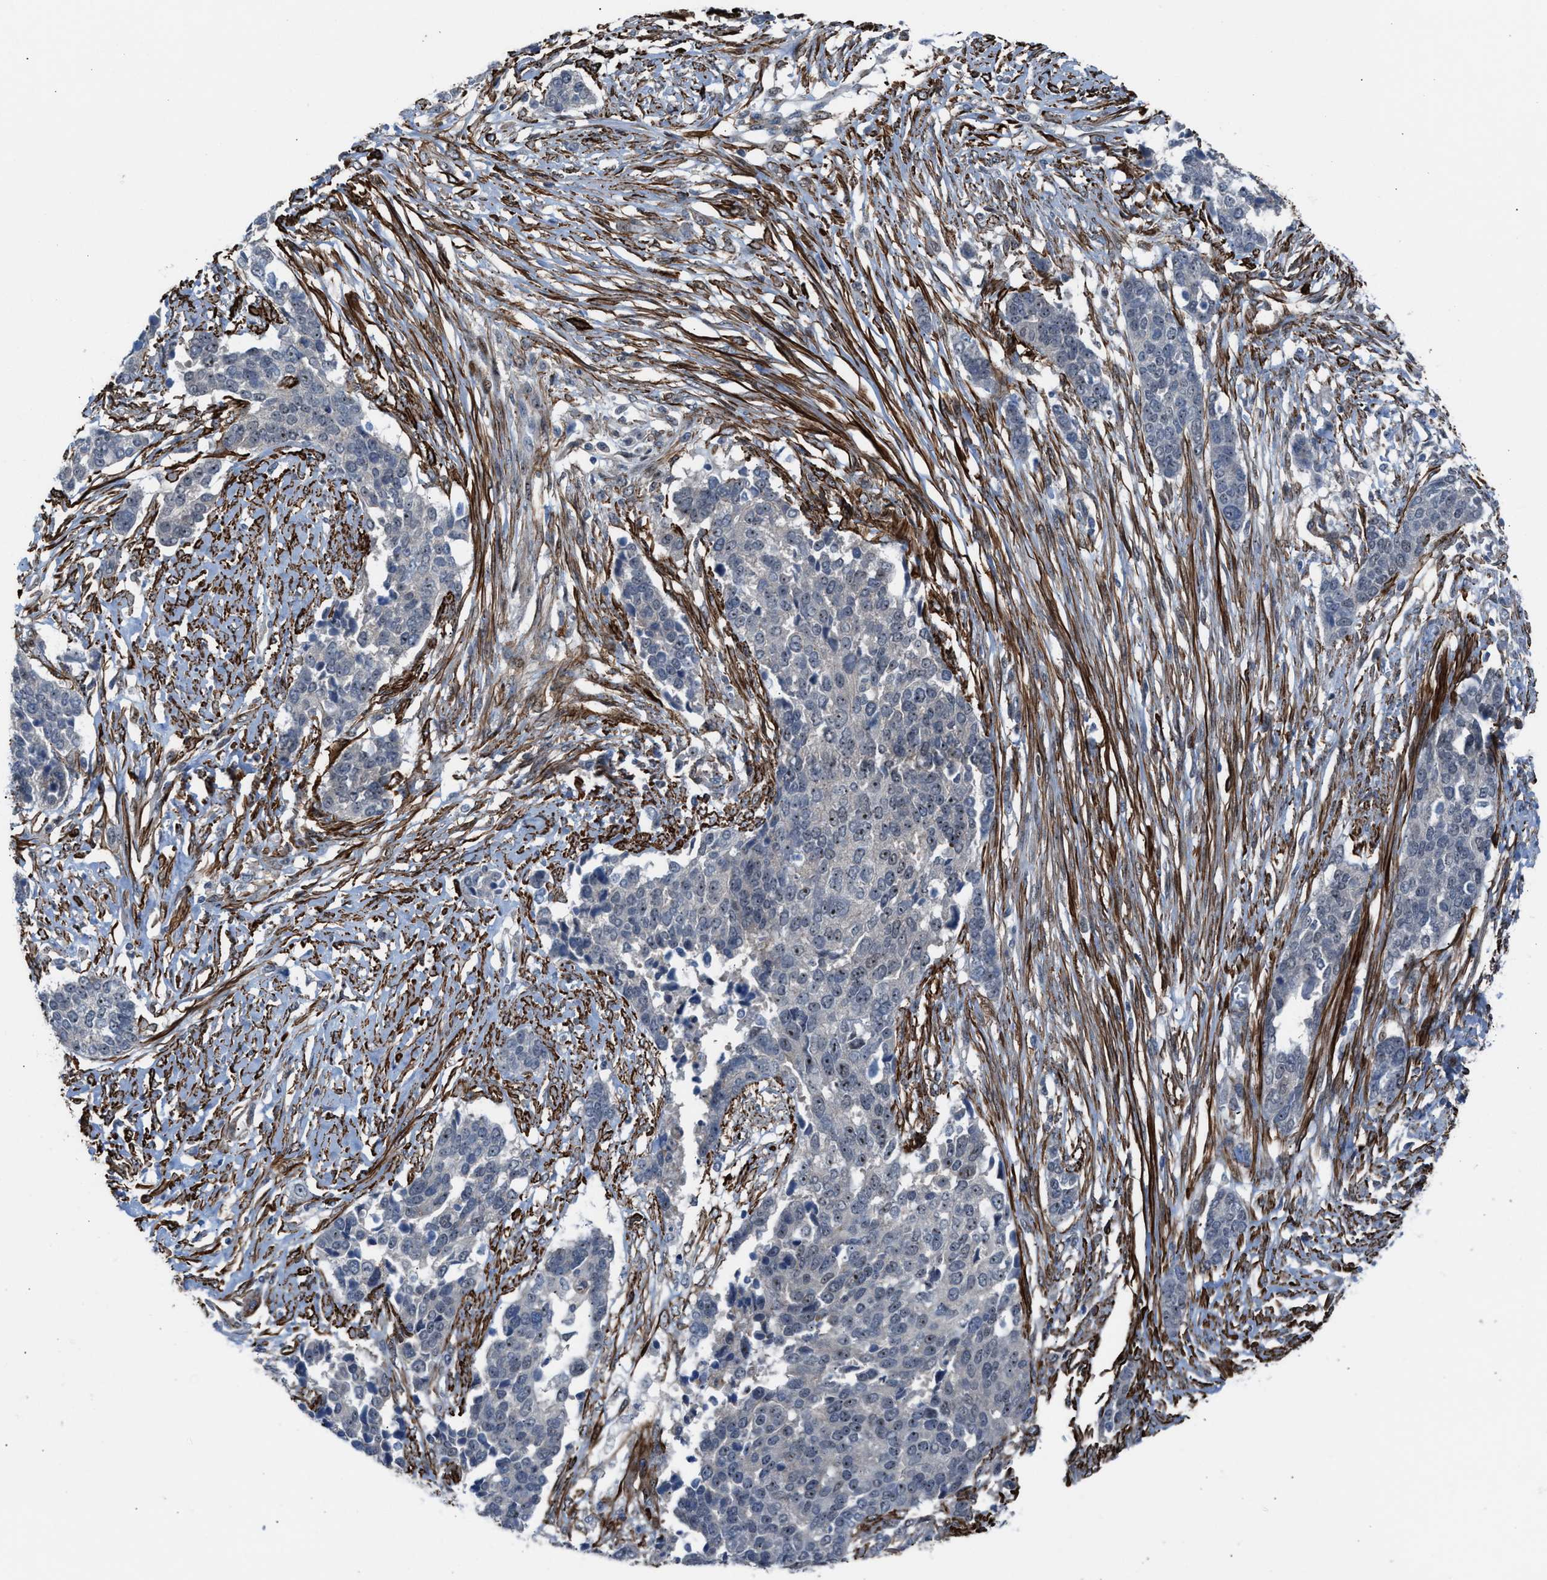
{"staining": {"intensity": "moderate", "quantity": "<25%", "location": "nuclear"}, "tissue": "ovarian cancer", "cell_type": "Tumor cells", "image_type": "cancer", "snomed": [{"axis": "morphology", "description": "Cystadenocarcinoma, serous, NOS"}, {"axis": "topography", "description": "Ovary"}], "caption": "Immunohistochemical staining of ovarian cancer displays low levels of moderate nuclear positivity in about <25% of tumor cells. The staining is performed using DAB (3,3'-diaminobenzidine) brown chromogen to label protein expression. The nuclei are counter-stained blue using hematoxylin.", "gene": "NQO2", "patient": {"sex": "female", "age": 44}}